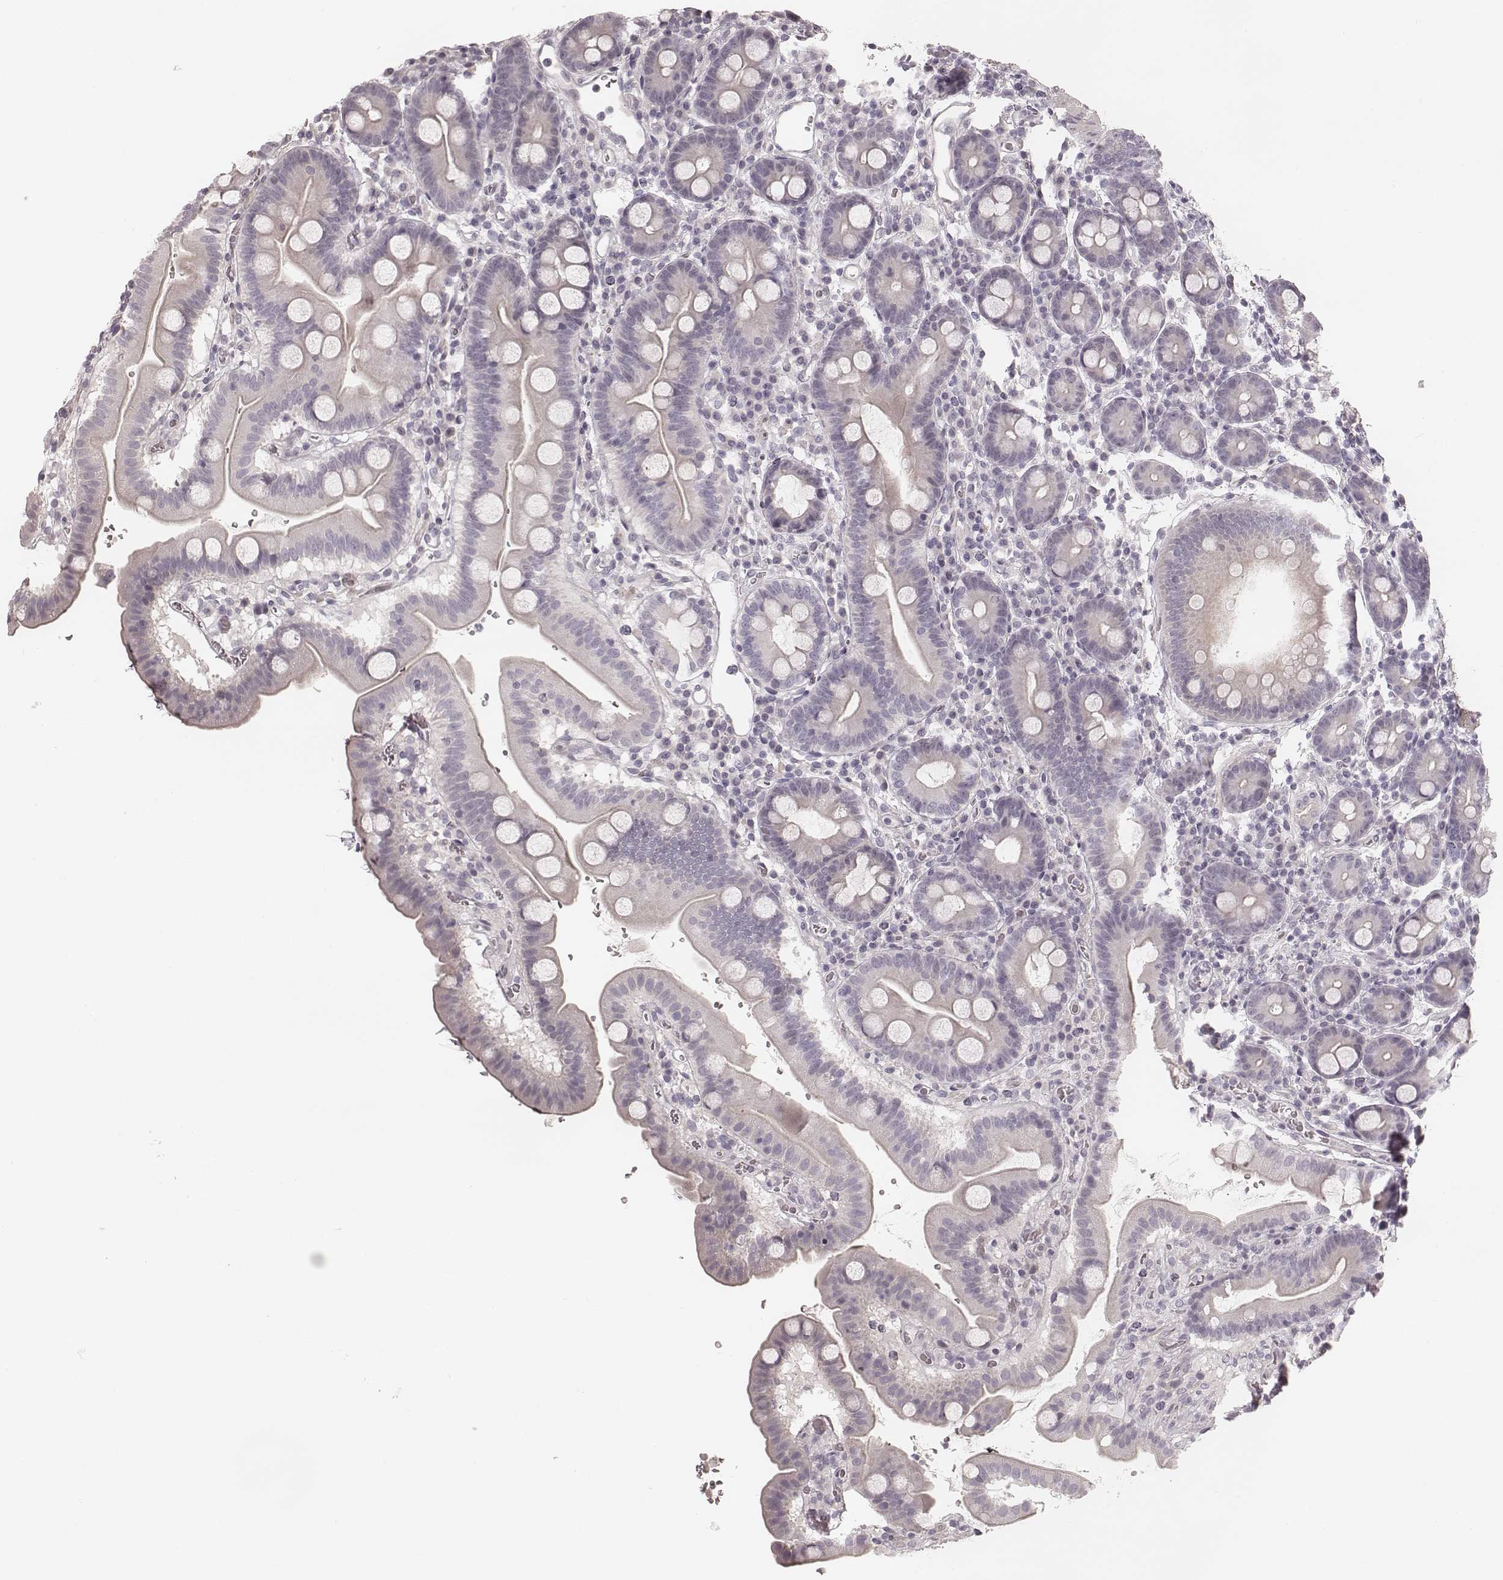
{"staining": {"intensity": "negative", "quantity": "none", "location": "none"}, "tissue": "duodenum", "cell_type": "Glandular cells", "image_type": "normal", "snomed": [{"axis": "morphology", "description": "Normal tissue, NOS"}, {"axis": "topography", "description": "Duodenum"}], "caption": "DAB (3,3'-diaminobenzidine) immunohistochemical staining of normal human duodenum demonstrates no significant positivity in glandular cells. Nuclei are stained in blue.", "gene": "SPATA24", "patient": {"sex": "male", "age": 59}}